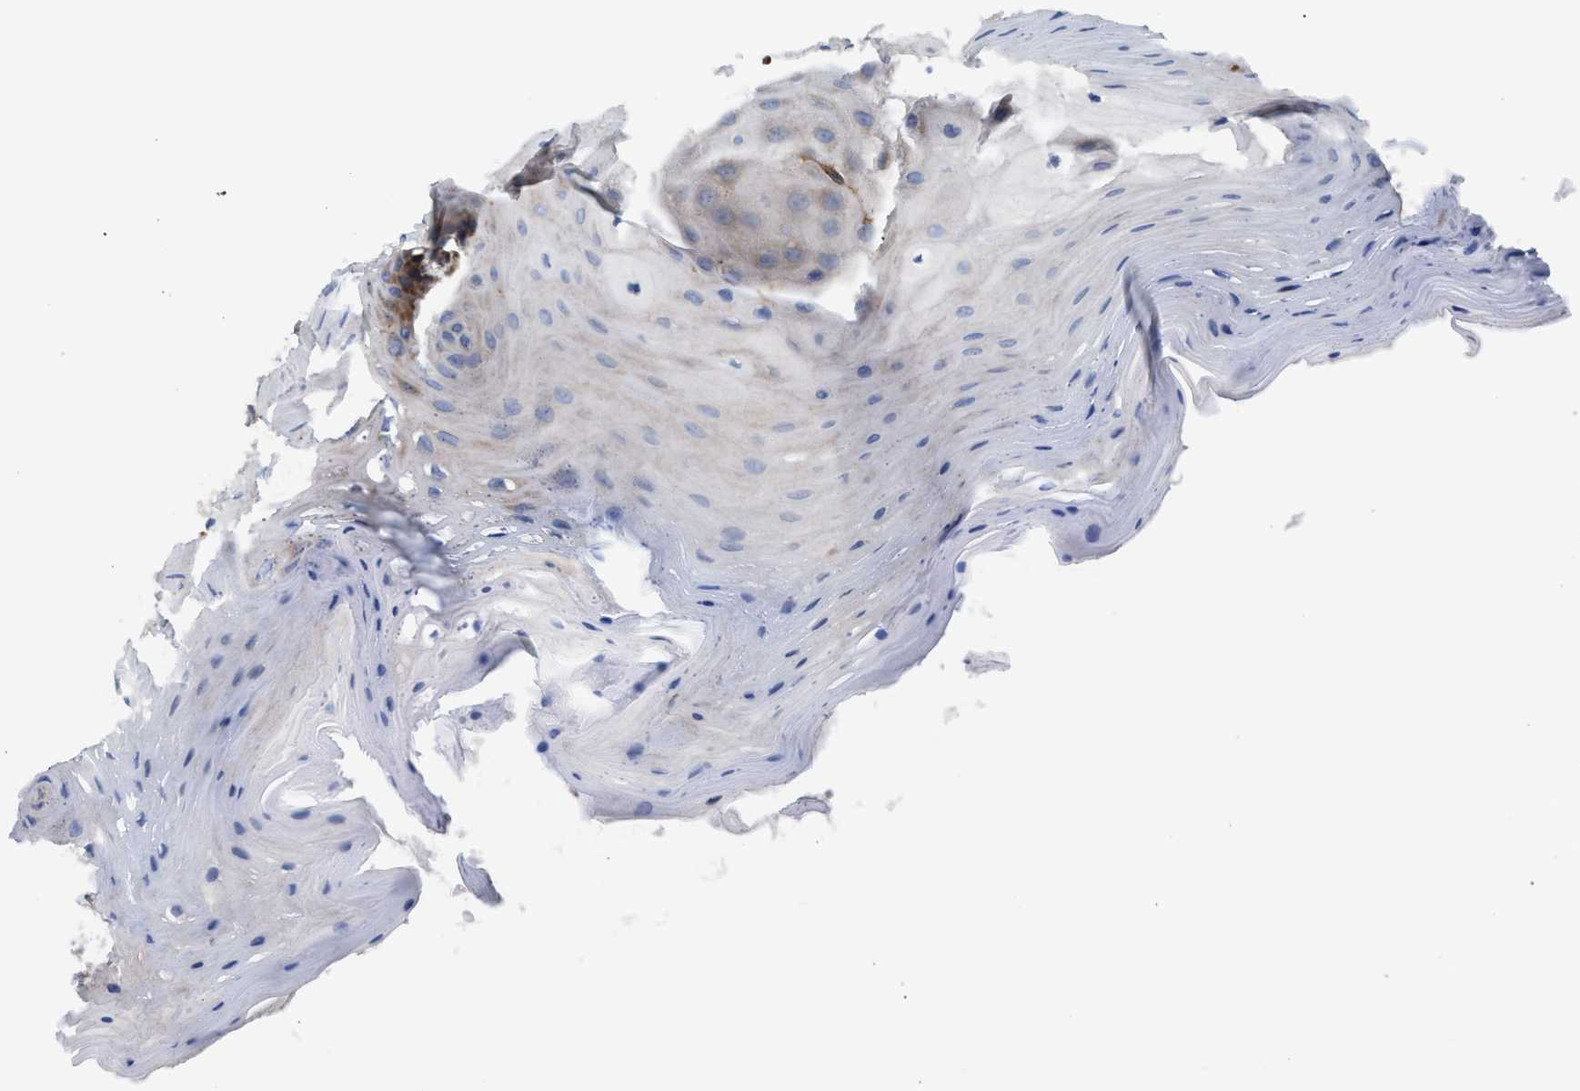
{"staining": {"intensity": "moderate", "quantity": "25%-75%", "location": "cytoplasmic/membranous"}, "tissue": "oral mucosa", "cell_type": "Squamous epithelial cells", "image_type": "normal", "snomed": [{"axis": "morphology", "description": "Normal tissue, NOS"}, {"axis": "morphology", "description": "Squamous cell carcinoma, NOS"}, {"axis": "topography", "description": "Oral tissue"}, {"axis": "topography", "description": "Head-Neck"}], "caption": "Immunohistochemistry (IHC) of normal human oral mucosa shows medium levels of moderate cytoplasmic/membranous expression in about 25%-75% of squamous epithelial cells.", "gene": "CDR2L", "patient": {"sex": "male", "age": 71}}